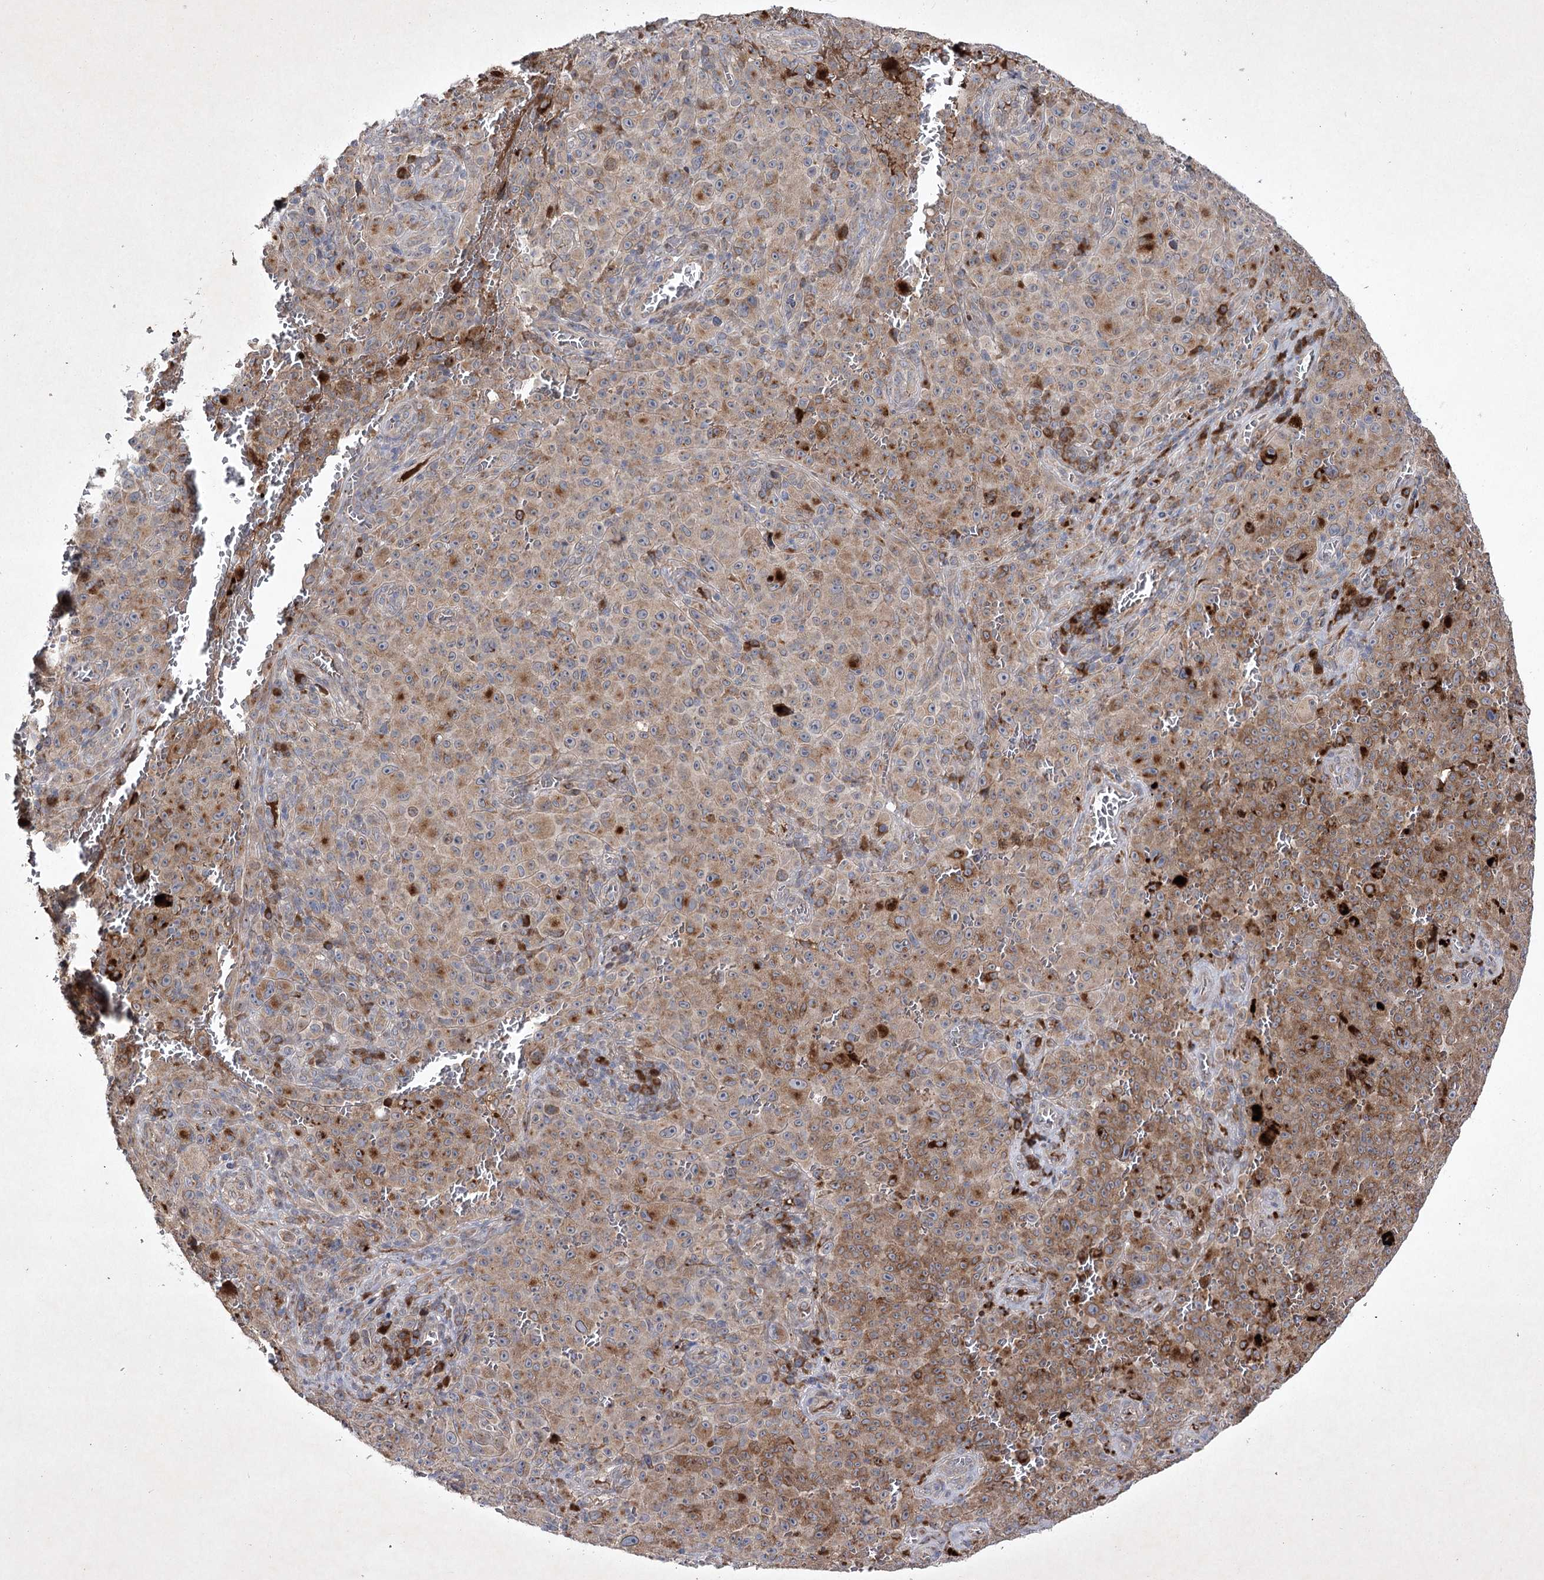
{"staining": {"intensity": "moderate", "quantity": ">75%", "location": "cytoplasmic/membranous"}, "tissue": "melanoma", "cell_type": "Tumor cells", "image_type": "cancer", "snomed": [{"axis": "morphology", "description": "Malignant melanoma, NOS"}, {"axis": "topography", "description": "Skin"}], "caption": "Immunohistochemistry (IHC) staining of malignant melanoma, which exhibits medium levels of moderate cytoplasmic/membranous expression in about >75% of tumor cells indicating moderate cytoplasmic/membranous protein staining. The staining was performed using DAB (3,3'-diaminobenzidine) (brown) for protein detection and nuclei were counterstained in hematoxylin (blue).", "gene": "ALG9", "patient": {"sex": "female", "age": 82}}